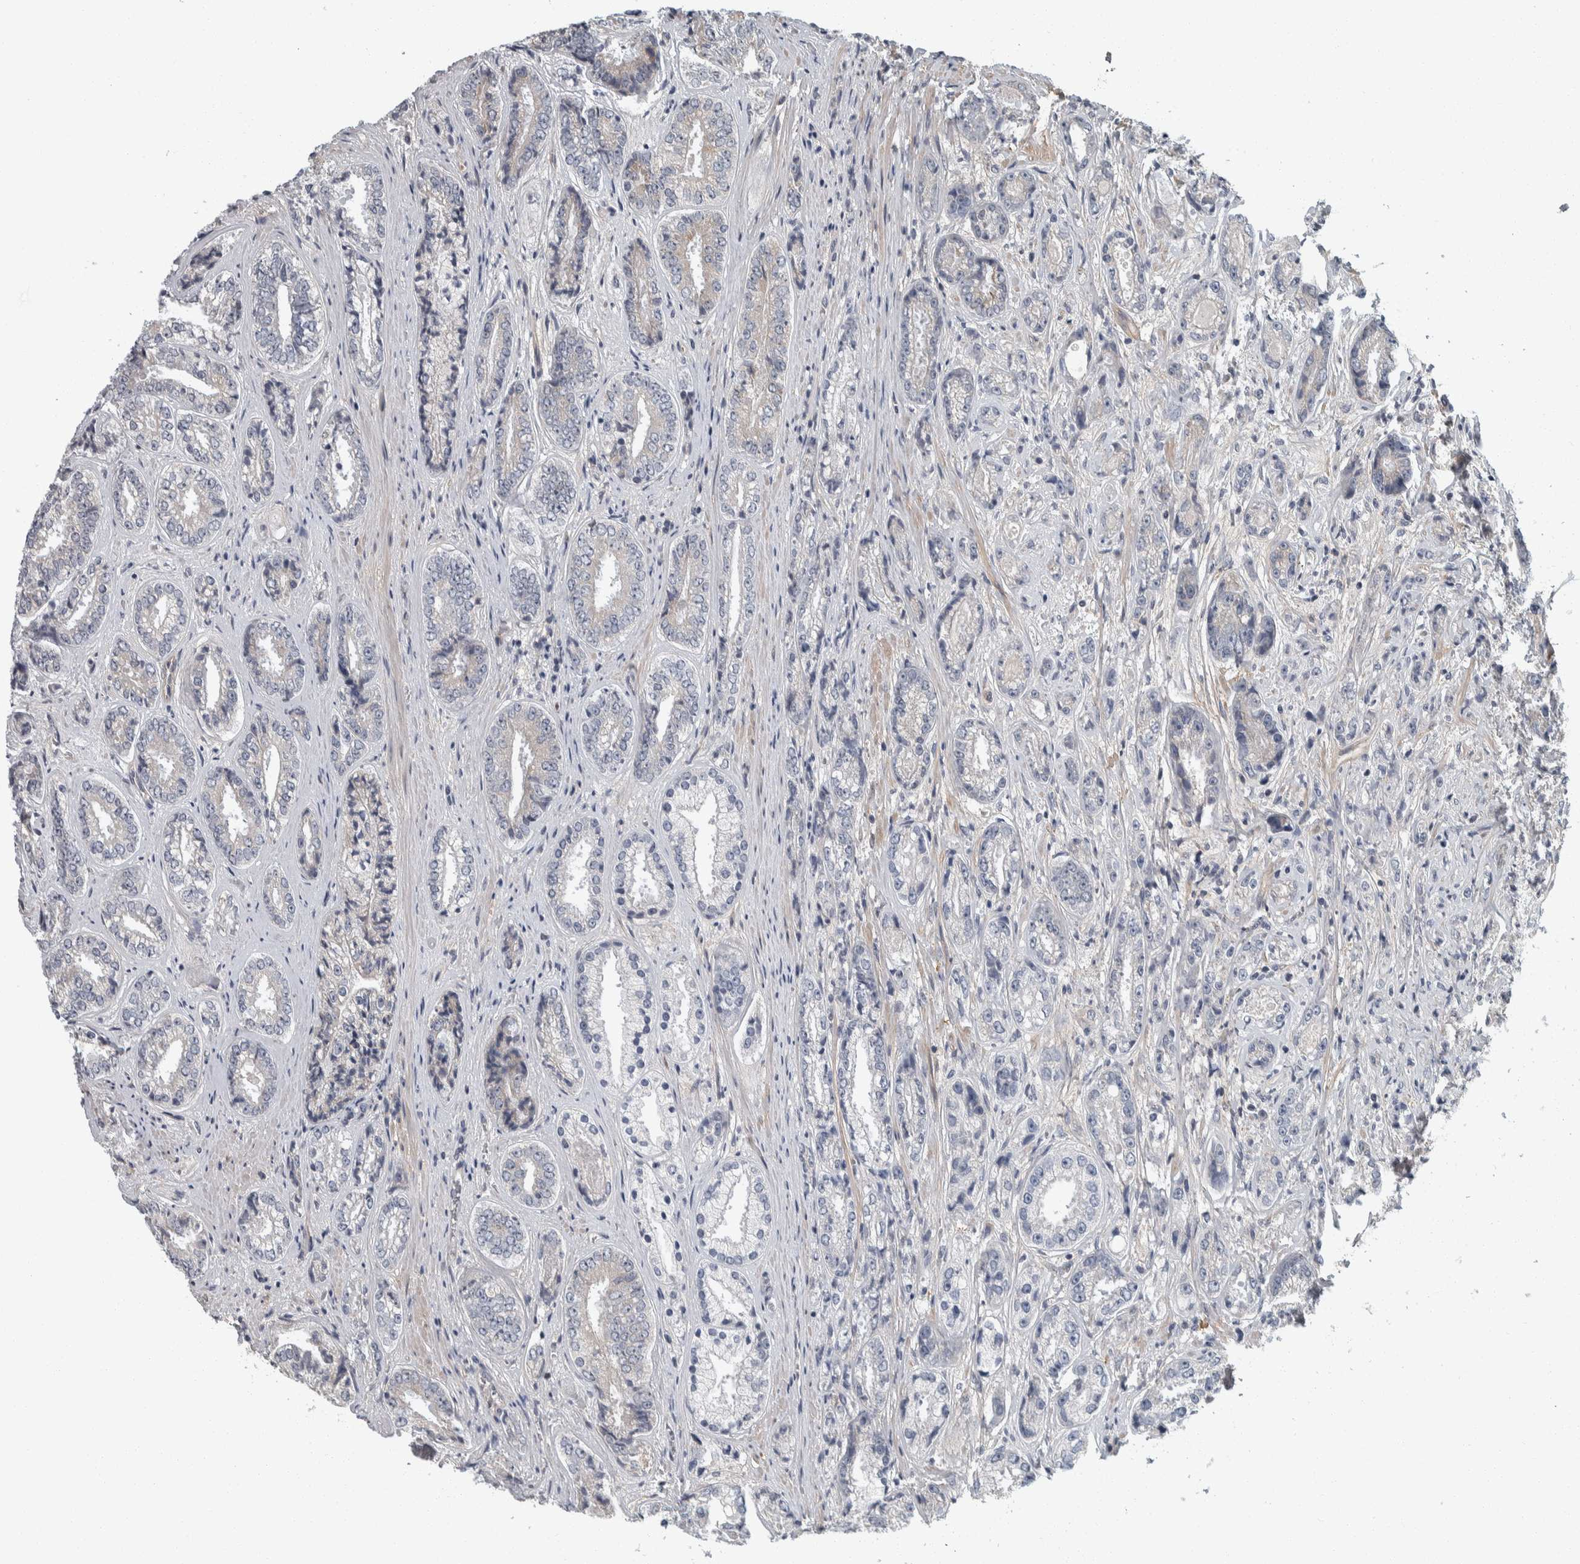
{"staining": {"intensity": "negative", "quantity": "none", "location": "none"}, "tissue": "prostate cancer", "cell_type": "Tumor cells", "image_type": "cancer", "snomed": [{"axis": "morphology", "description": "Adenocarcinoma, High grade"}, {"axis": "topography", "description": "Prostate"}], "caption": "This histopathology image is of prostate high-grade adenocarcinoma stained with IHC to label a protein in brown with the nuclei are counter-stained blue. There is no staining in tumor cells.", "gene": "KCNJ3", "patient": {"sex": "male", "age": 61}}